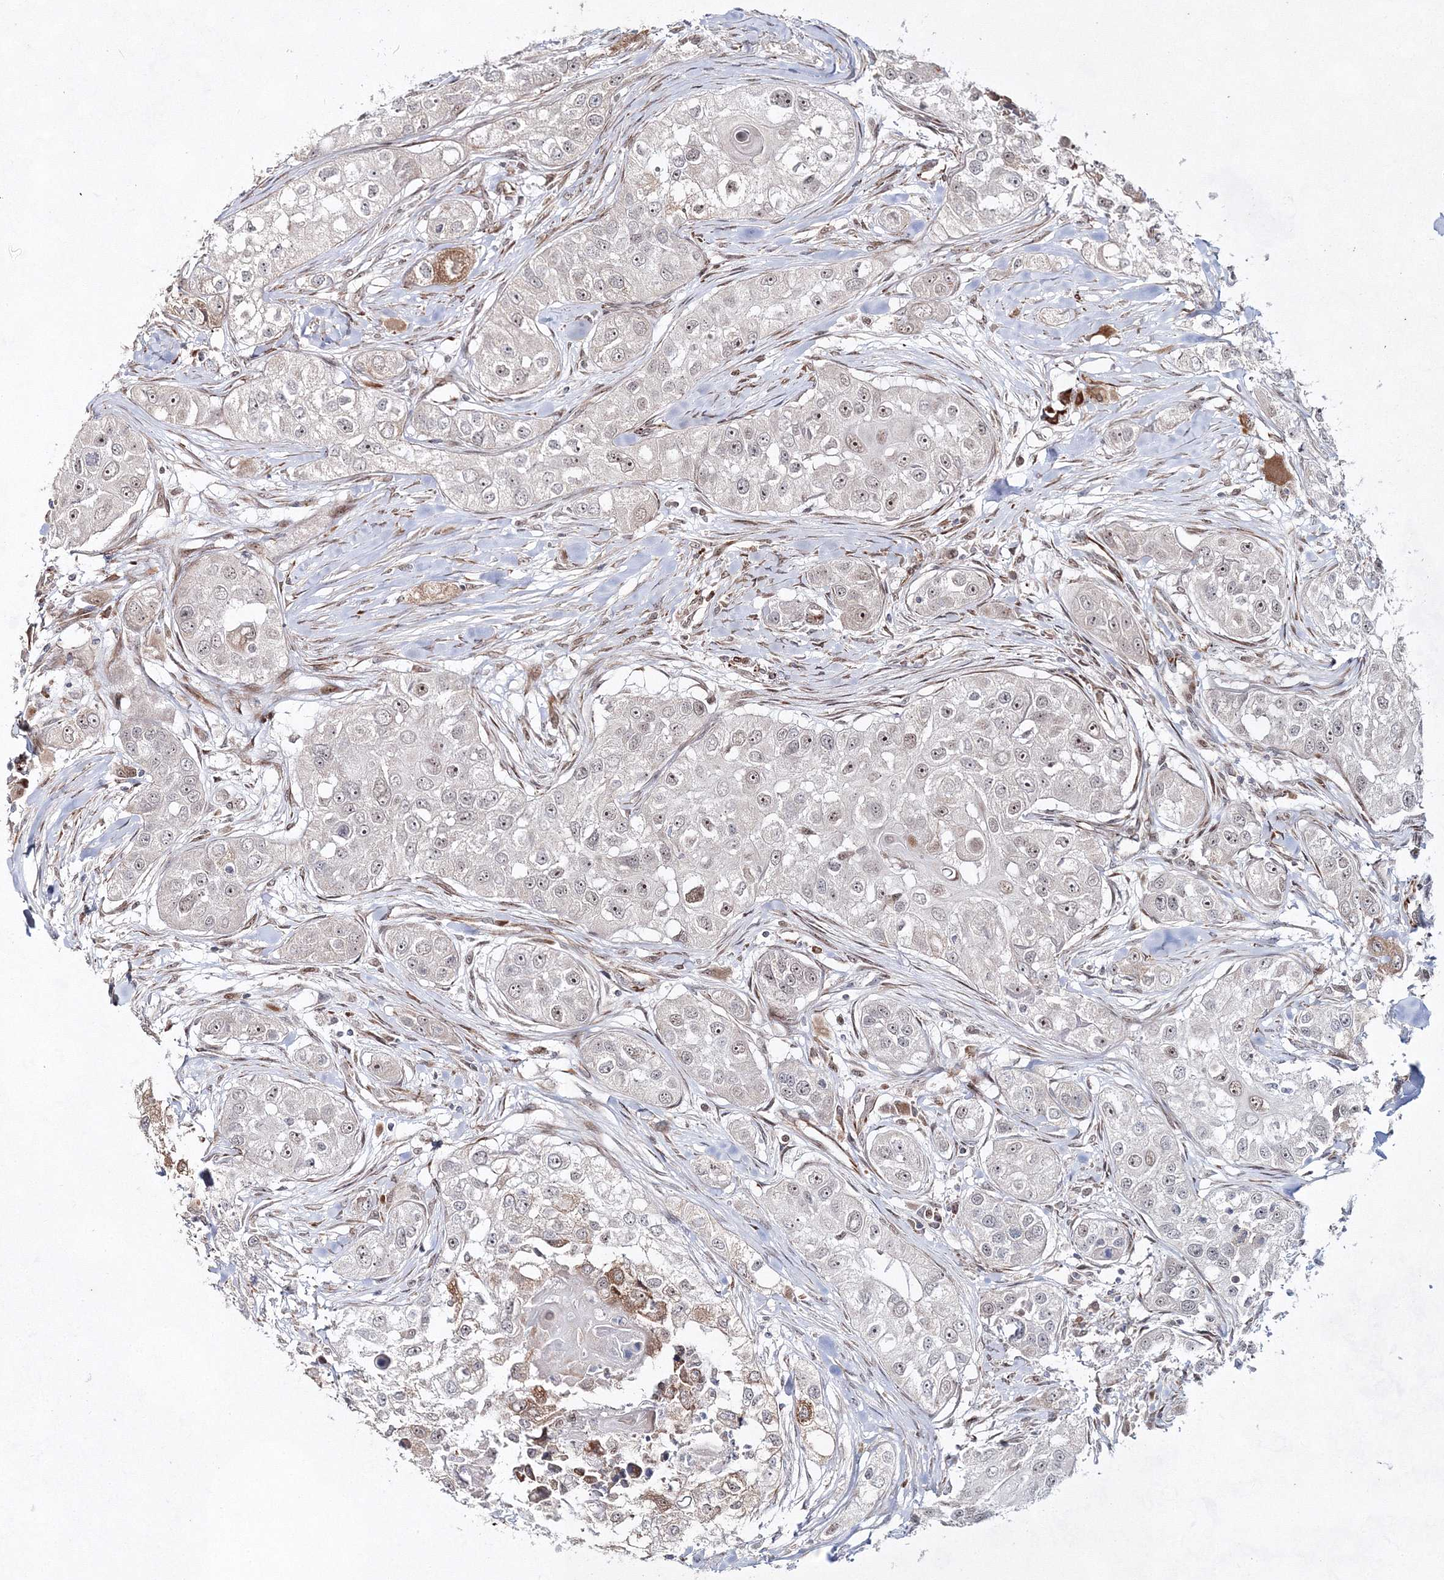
{"staining": {"intensity": "negative", "quantity": "none", "location": "none"}, "tissue": "head and neck cancer", "cell_type": "Tumor cells", "image_type": "cancer", "snomed": [{"axis": "morphology", "description": "Normal tissue, NOS"}, {"axis": "morphology", "description": "Squamous cell carcinoma, NOS"}, {"axis": "topography", "description": "Skeletal muscle"}, {"axis": "topography", "description": "Head-Neck"}], "caption": "This is a photomicrograph of IHC staining of squamous cell carcinoma (head and neck), which shows no positivity in tumor cells.", "gene": "SNIP1", "patient": {"sex": "male", "age": 51}}